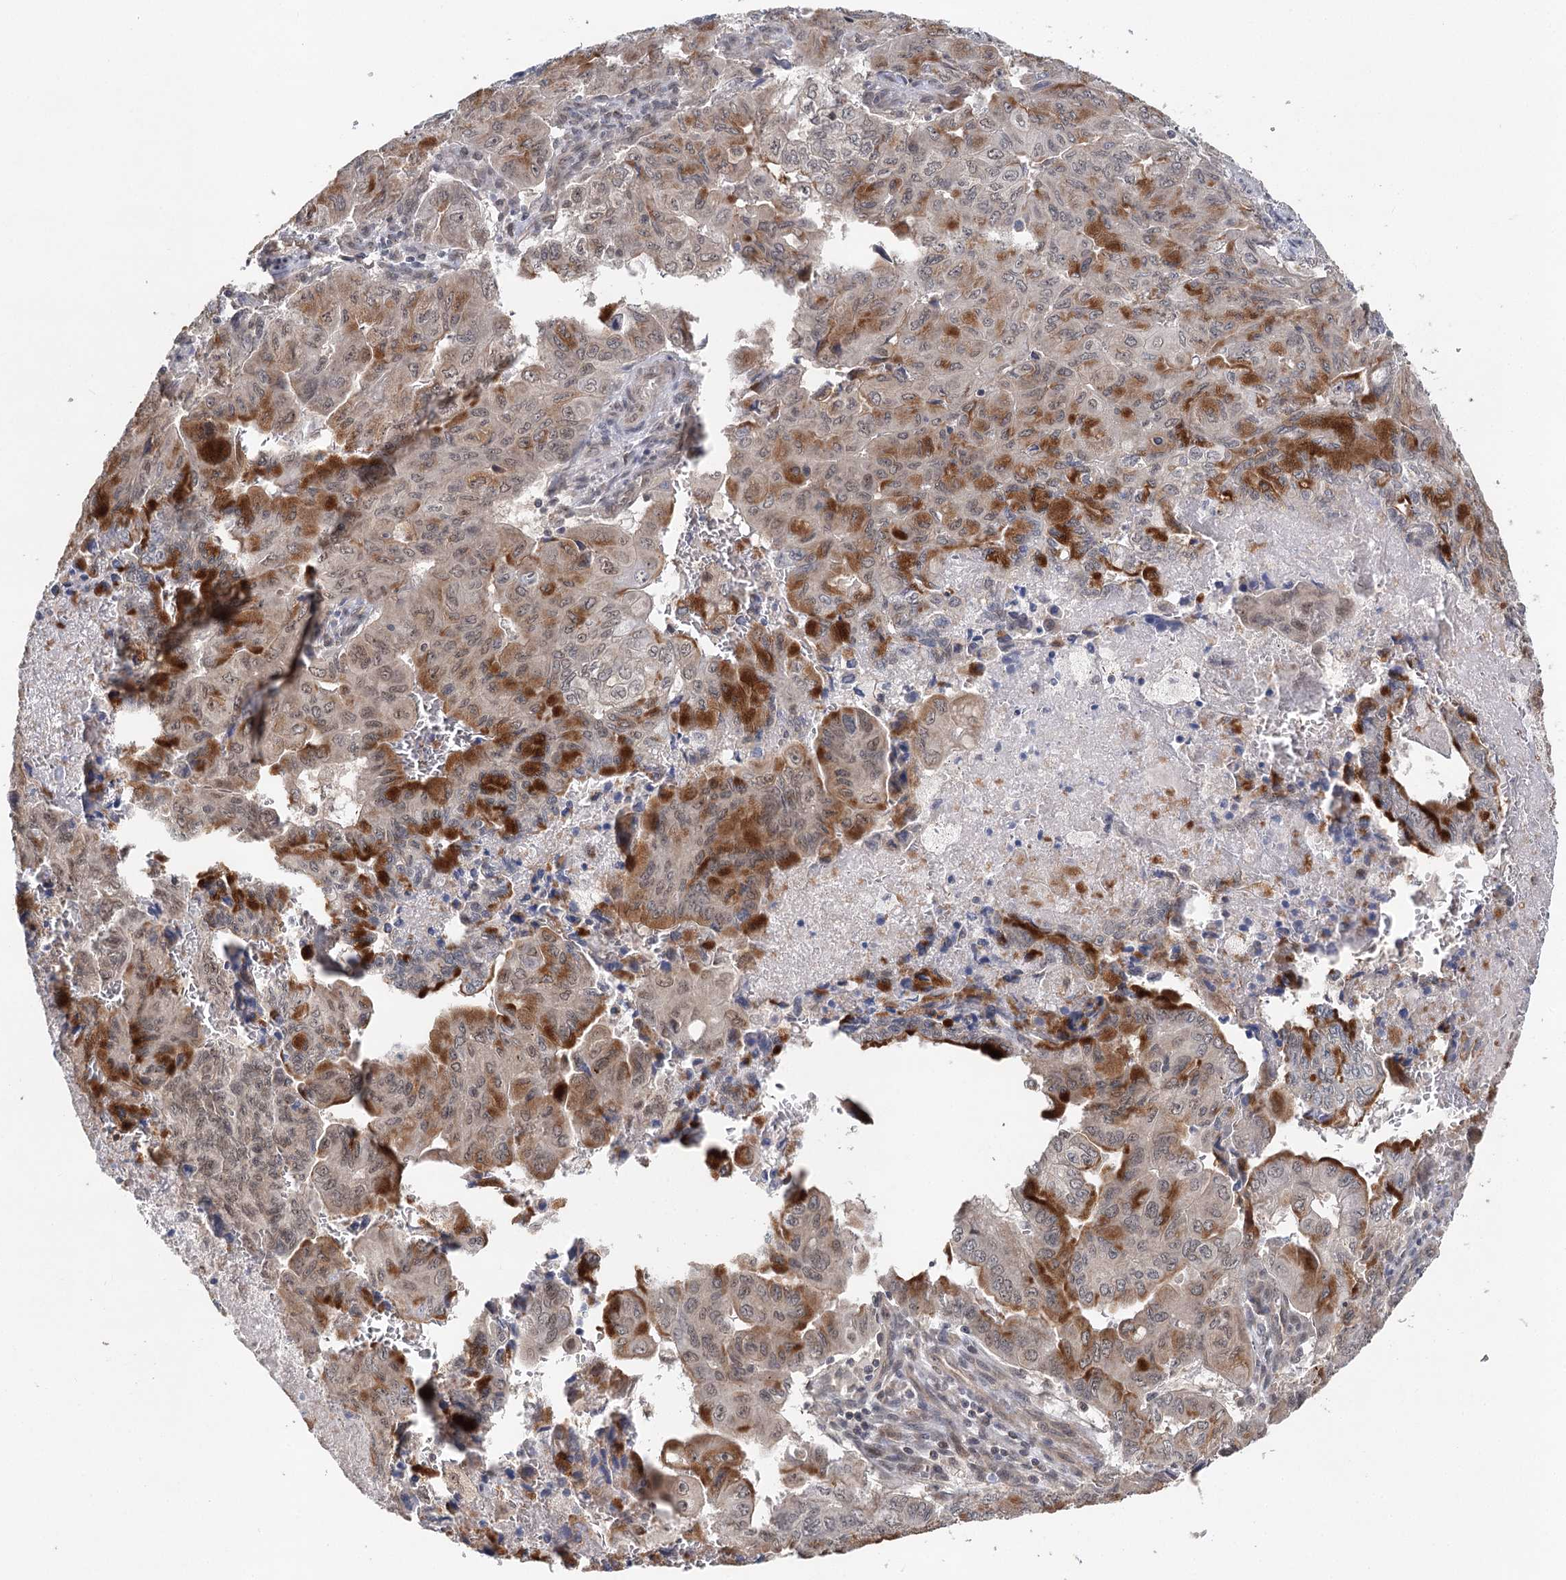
{"staining": {"intensity": "strong", "quantity": "25%-75%", "location": "nuclear"}, "tissue": "pancreatic cancer", "cell_type": "Tumor cells", "image_type": "cancer", "snomed": [{"axis": "morphology", "description": "Adenocarcinoma, NOS"}, {"axis": "topography", "description": "Pancreas"}], "caption": "This is an image of IHC staining of pancreatic adenocarcinoma, which shows strong positivity in the nuclear of tumor cells.", "gene": "NOPCHAP1", "patient": {"sex": "male", "age": 51}}